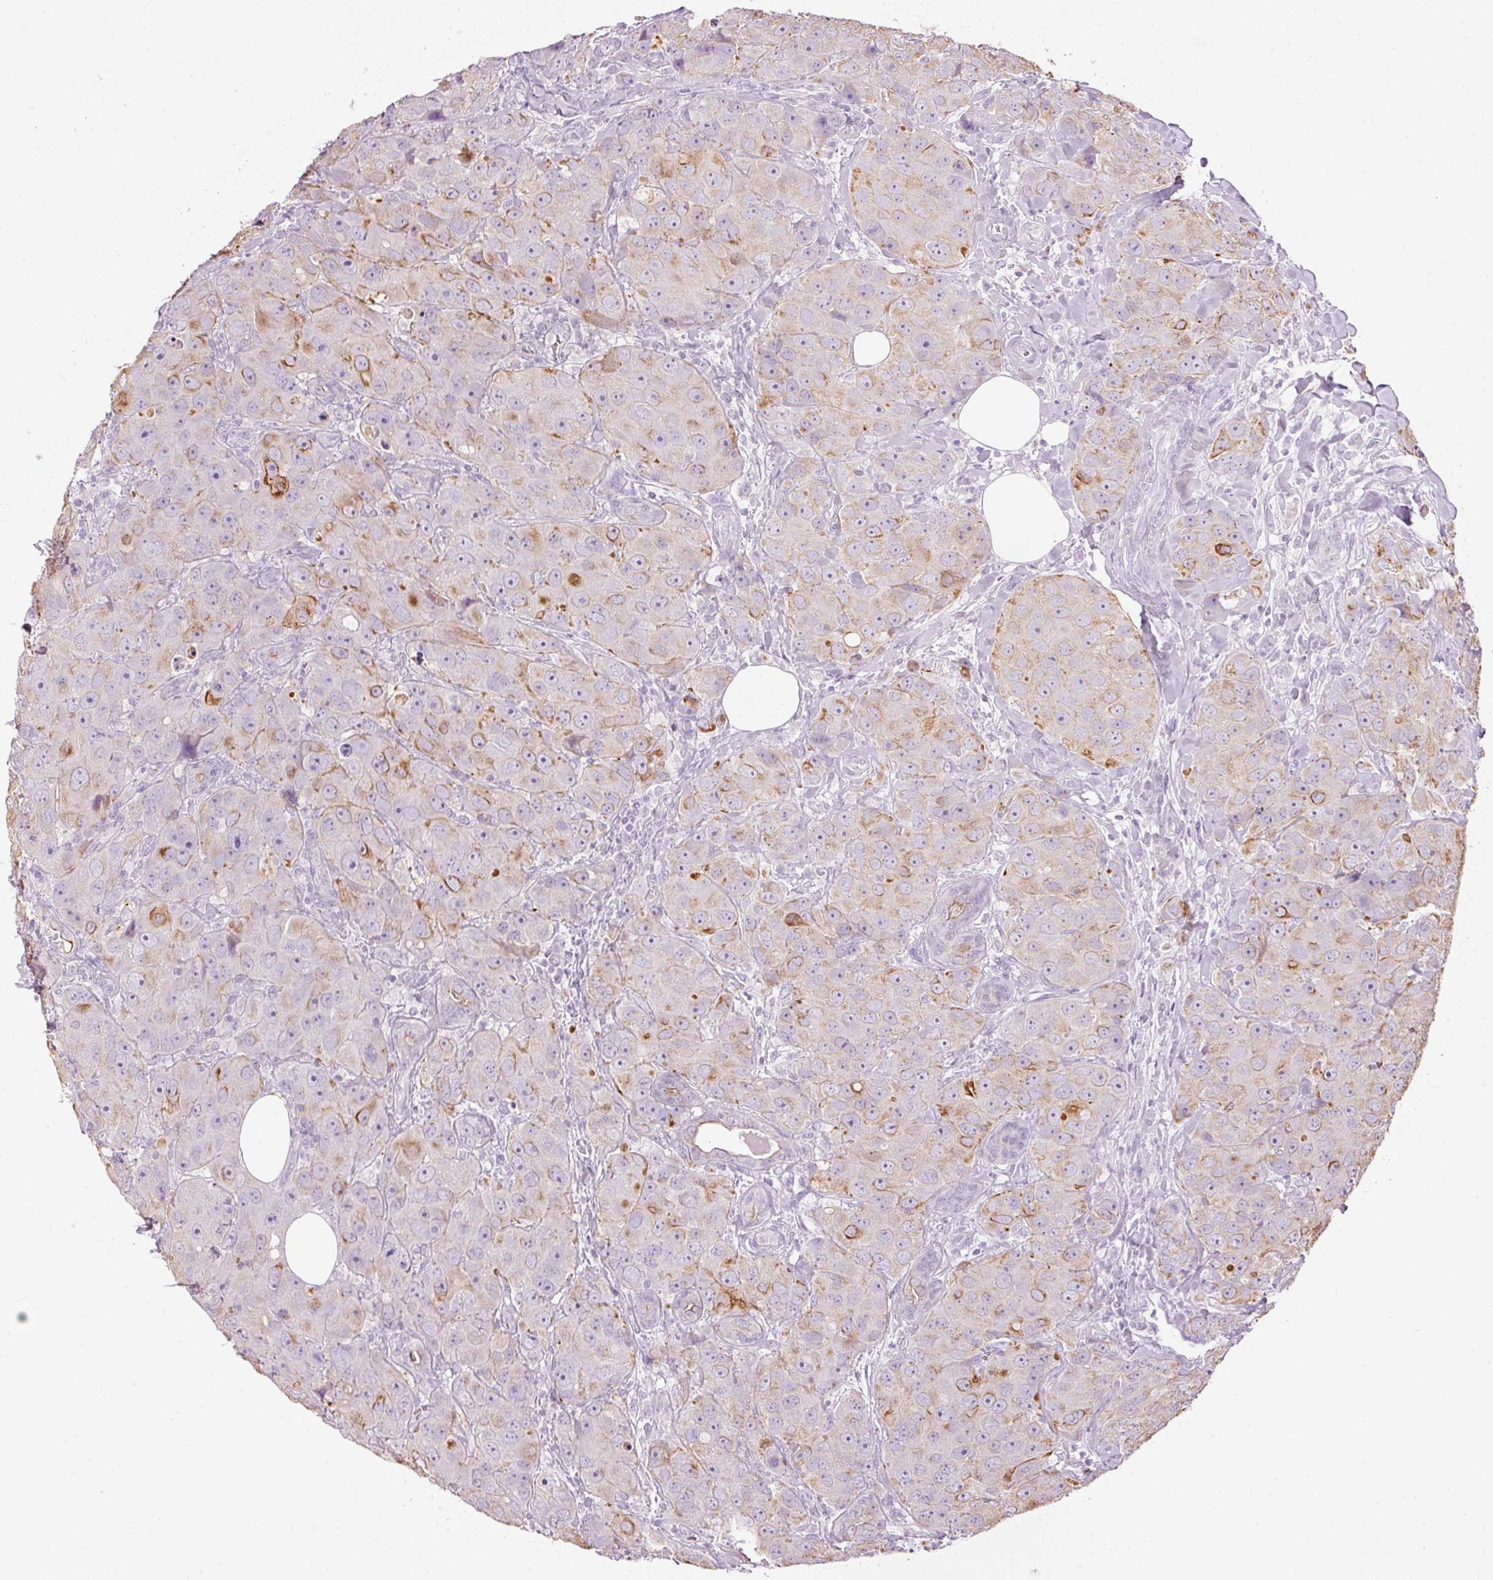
{"staining": {"intensity": "moderate", "quantity": "<25%", "location": "cytoplasmic/membranous"}, "tissue": "breast cancer", "cell_type": "Tumor cells", "image_type": "cancer", "snomed": [{"axis": "morphology", "description": "Duct carcinoma"}, {"axis": "topography", "description": "Breast"}], "caption": "This is a photomicrograph of IHC staining of breast cancer (invasive ductal carcinoma), which shows moderate positivity in the cytoplasmic/membranous of tumor cells.", "gene": "CARD16", "patient": {"sex": "female", "age": 43}}